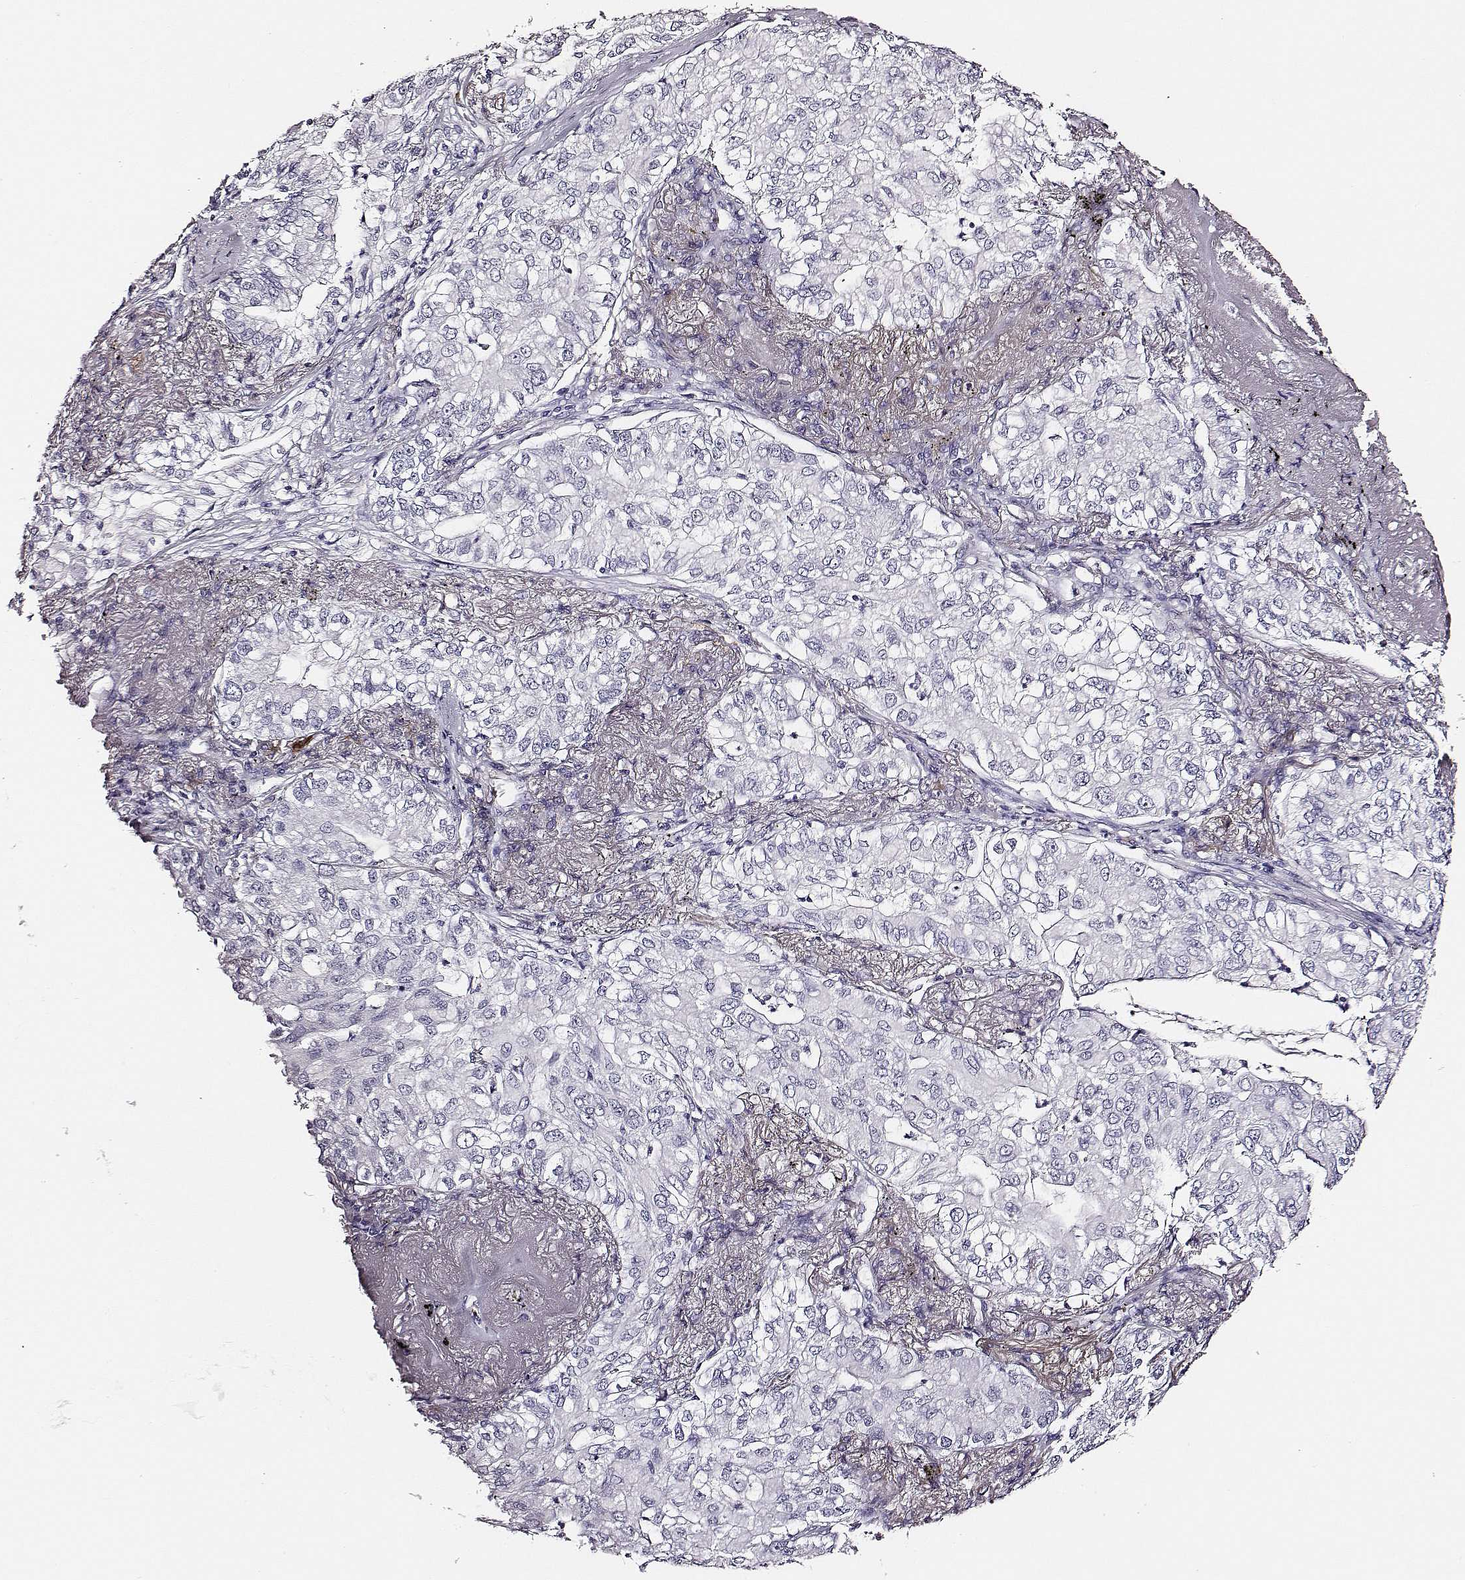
{"staining": {"intensity": "negative", "quantity": "none", "location": "none"}, "tissue": "lung cancer", "cell_type": "Tumor cells", "image_type": "cancer", "snomed": [{"axis": "morphology", "description": "Adenocarcinoma, NOS"}, {"axis": "topography", "description": "Lung"}], "caption": "IHC of lung cancer exhibits no positivity in tumor cells.", "gene": "DPEP1", "patient": {"sex": "female", "age": 73}}